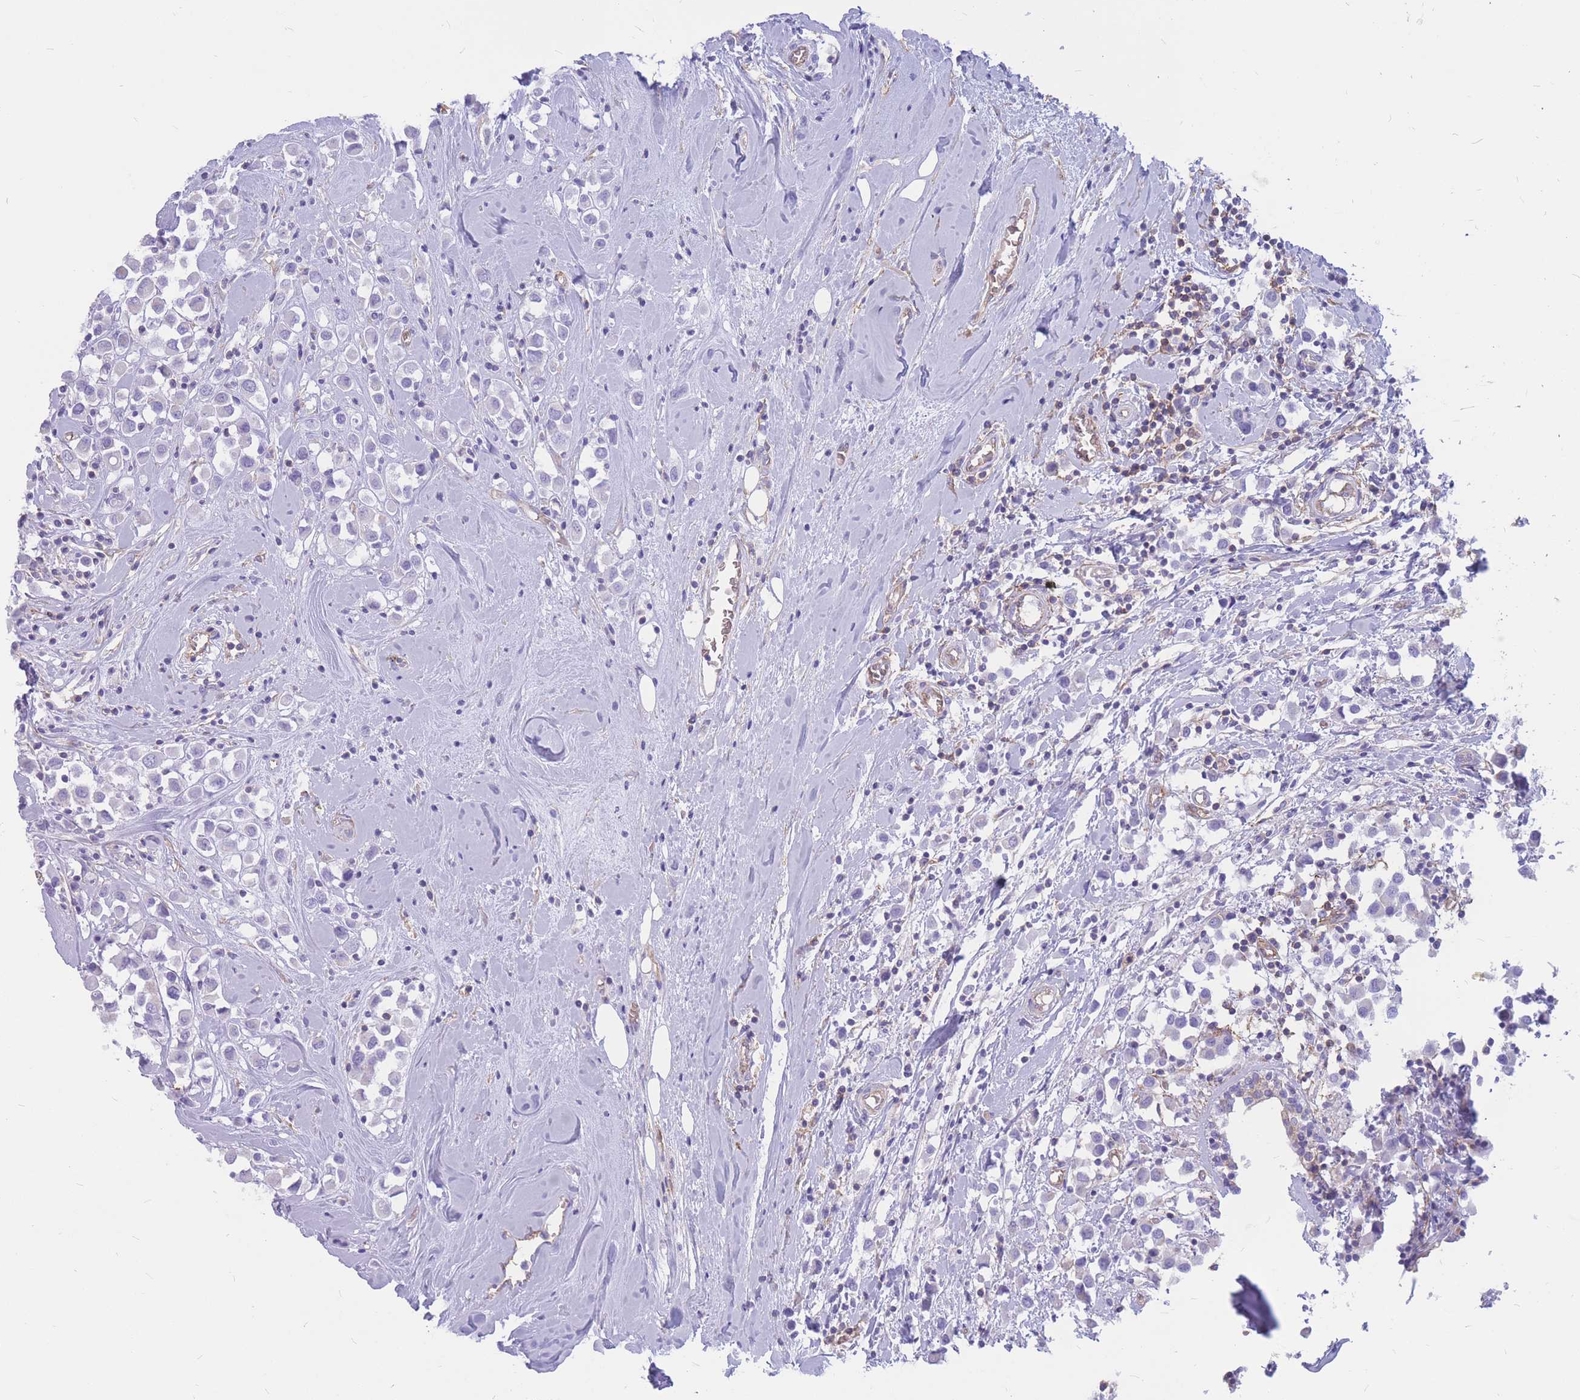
{"staining": {"intensity": "negative", "quantity": "none", "location": "none"}, "tissue": "breast cancer", "cell_type": "Tumor cells", "image_type": "cancer", "snomed": [{"axis": "morphology", "description": "Duct carcinoma"}, {"axis": "topography", "description": "Breast"}], "caption": "Breast cancer (infiltrating ductal carcinoma) was stained to show a protein in brown. There is no significant expression in tumor cells.", "gene": "ADD2", "patient": {"sex": "female", "age": 61}}